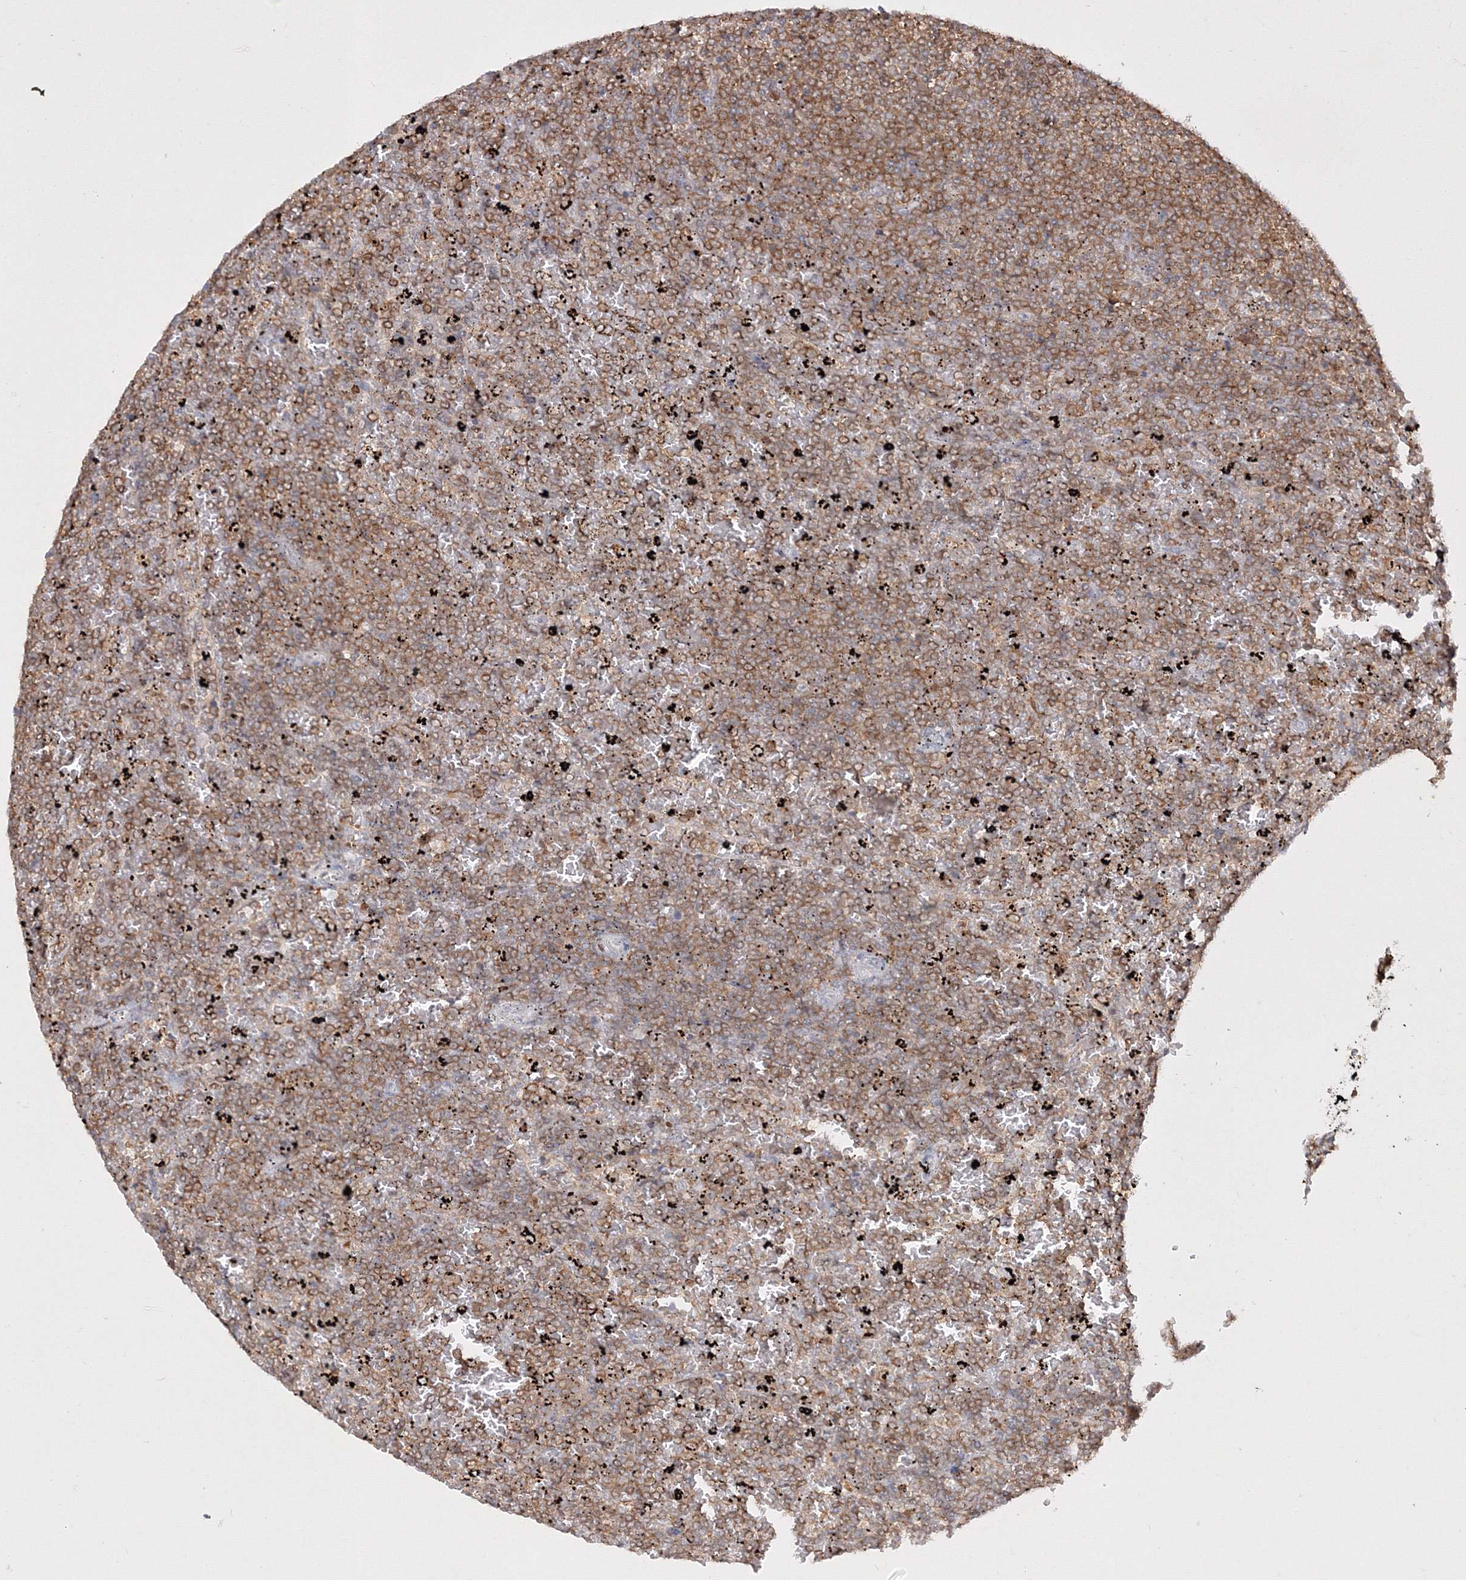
{"staining": {"intensity": "moderate", "quantity": ">75%", "location": "cytoplasmic/membranous"}, "tissue": "lymphoma", "cell_type": "Tumor cells", "image_type": "cancer", "snomed": [{"axis": "morphology", "description": "Malignant lymphoma, non-Hodgkin's type, Low grade"}, {"axis": "topography", "description": "Spleen"}], "caption": "Brown immunohistochemical staining in human malignant lymphoma, non-Hodgkin's type (low-grade) displays moderate cytoplasmic/membranous staining in approximately >75% of tumor cells.", "gene": "TMEM50B", "patient": {"sex": "female", "age": 77}}